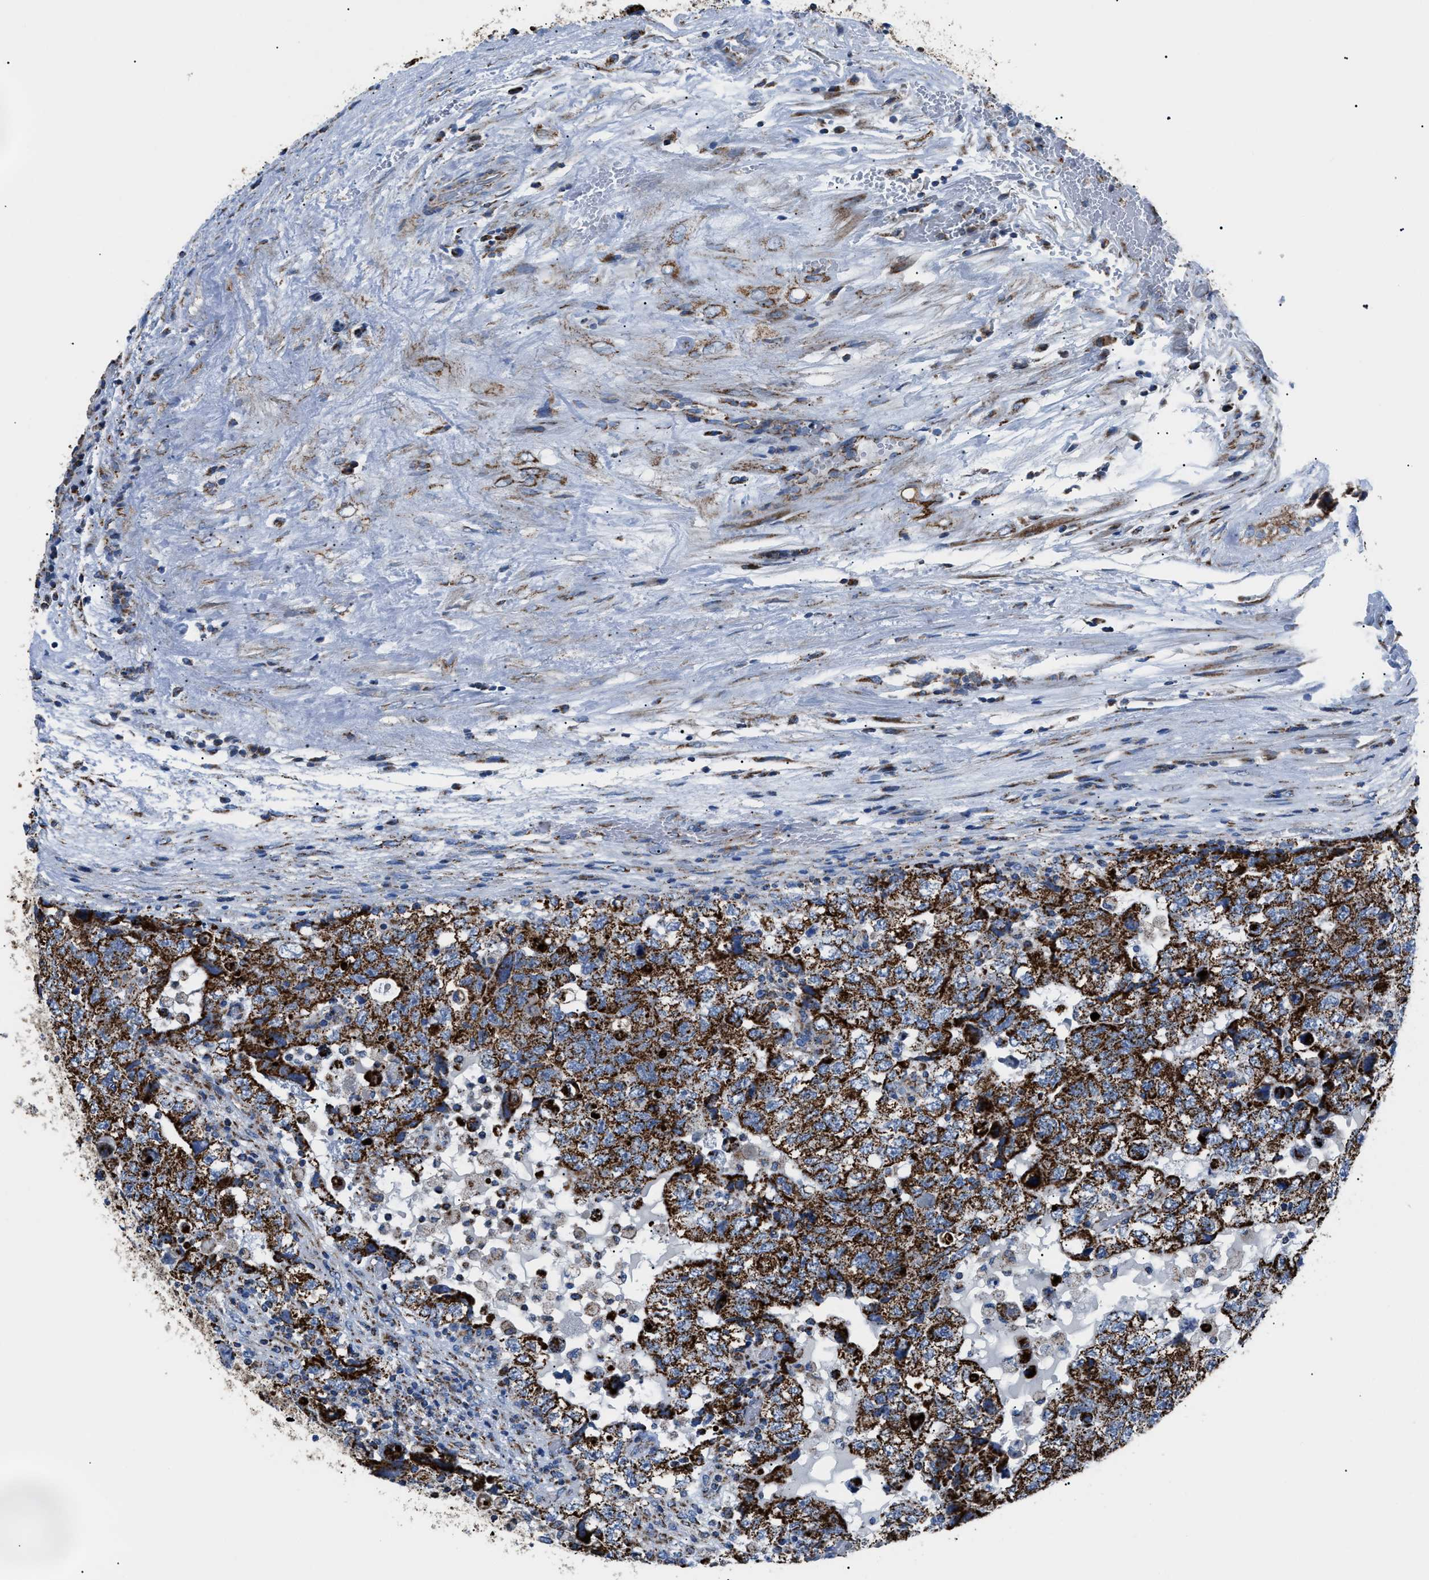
{"staining": {"intensity": "strong", "quantity": ">75%", "location": "cytoplasmic/membranous"}, "tissue": "testis cancer", "cell_type": "Tumor cells", "image_type": "cancer", "snomed": [{"axis": "morphology", "description": "Carcinoma, Embryonal, NOS"}, {"axis": "topography", "description": "Testis"}], "caption": "Strong cytoplasmic/membranous positivity is appreciated in approximately >75% of tumor cells in testis embryonal carcinoma. (Brightfield microscopy of DAB IHC at high magnification).", "gene": "PHB2", "patient": {"sex": "male", "age": 36}}